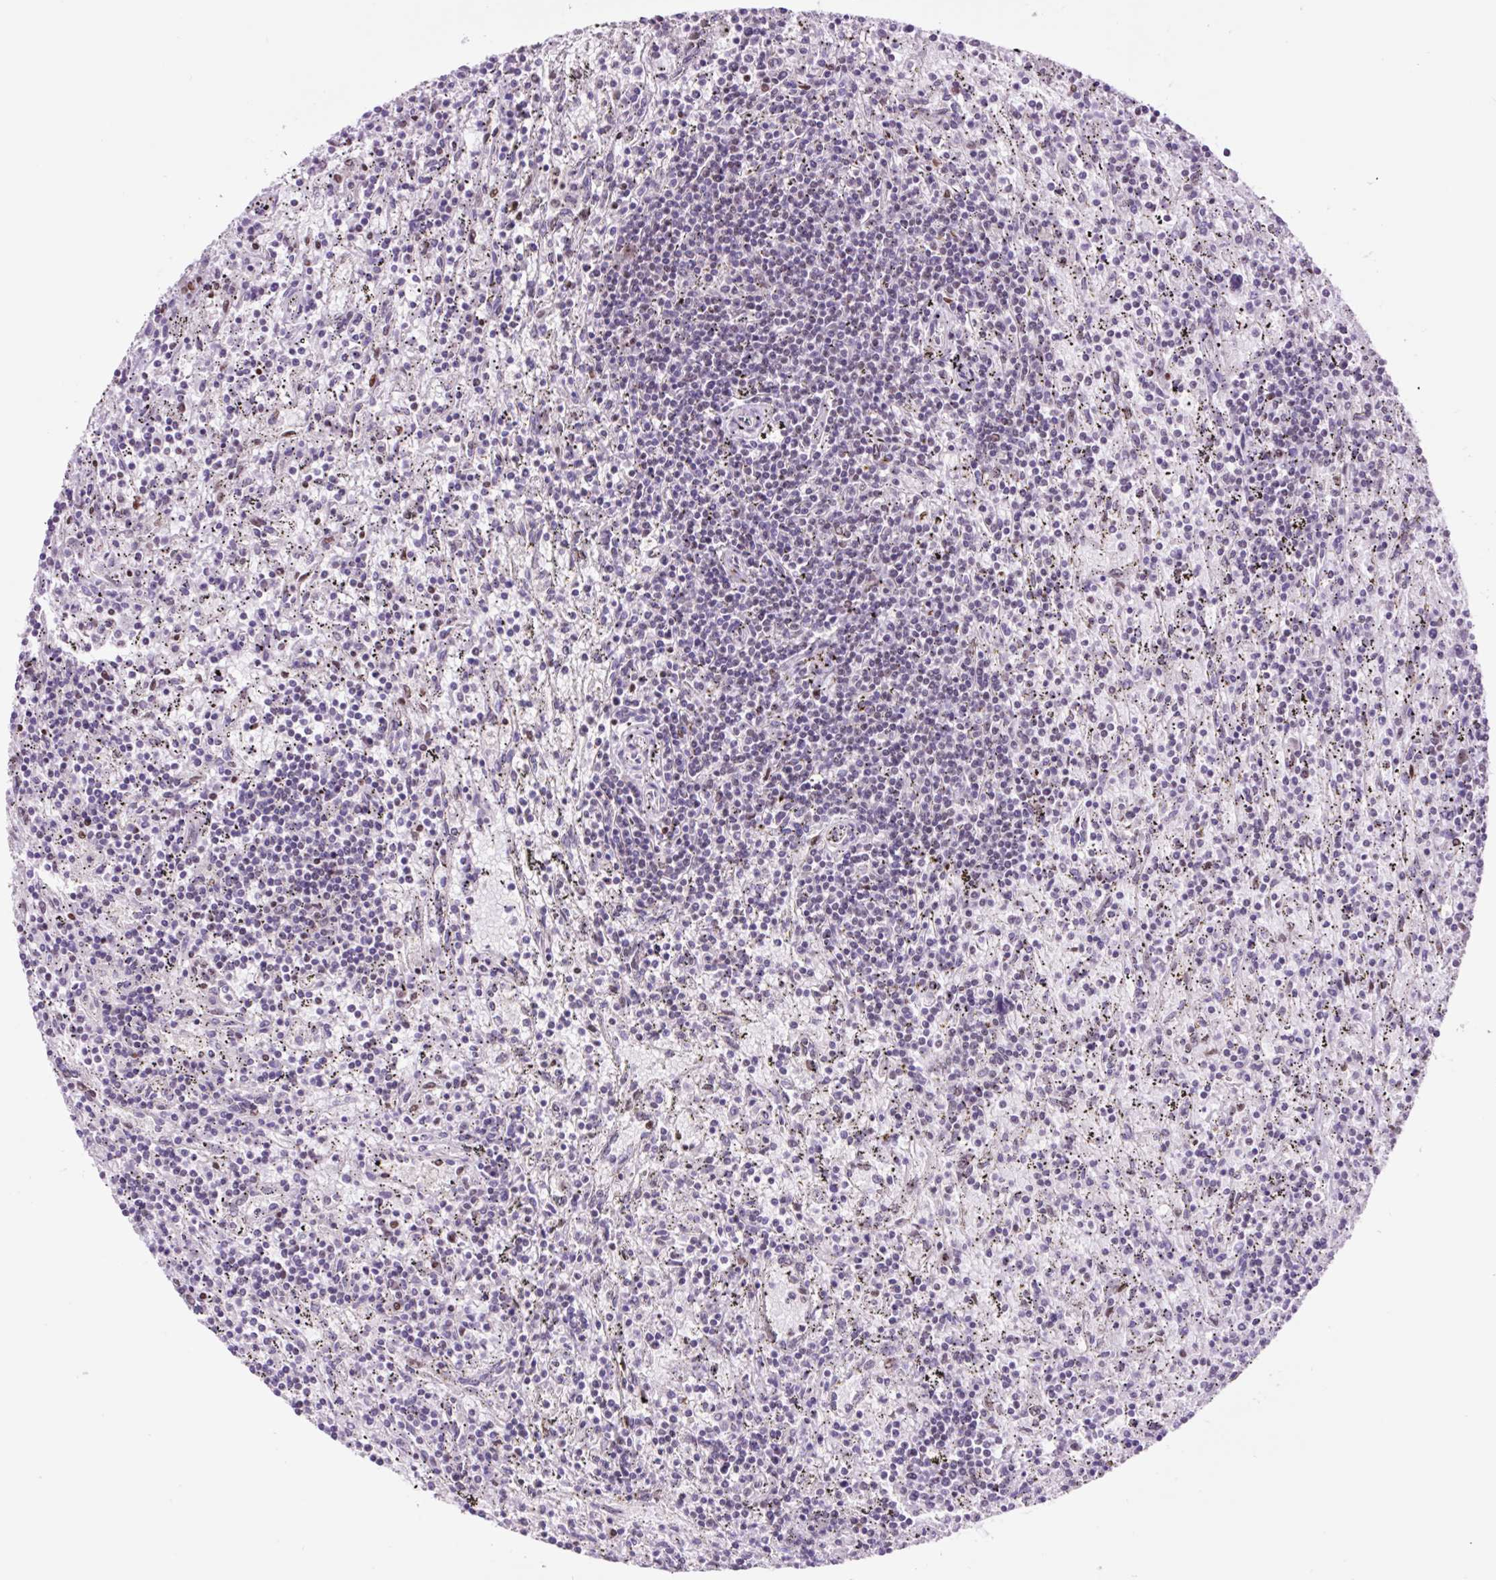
{"staining": {"intensity": "negative", "quantity": "none", "location": "none"}, "tissue": "lymphoma", "cell_type": "Tumor cells", "image_type": "cancer", "snomed": [{"axis": "morphology", "description": "Malignant lymphoma, non-Hodgkin's type, Low grade"}, {"axis": "topography", "description": "Spleen"}], "caption": "High magnification brightfield microscopy of lymphoma stained with DAB (brown) and counterstained with hematoxylin (blue): tumor cells show no significant expression. Brightfield microscopy of immunohistochemistry (IHC) stained with DAB (3,3'-diaminobenzidine) (brown) and hematoxylin (blue), captured at high magnification.", "gene": "TAF1A", "patient": {"sex": "male", "age": 76}}